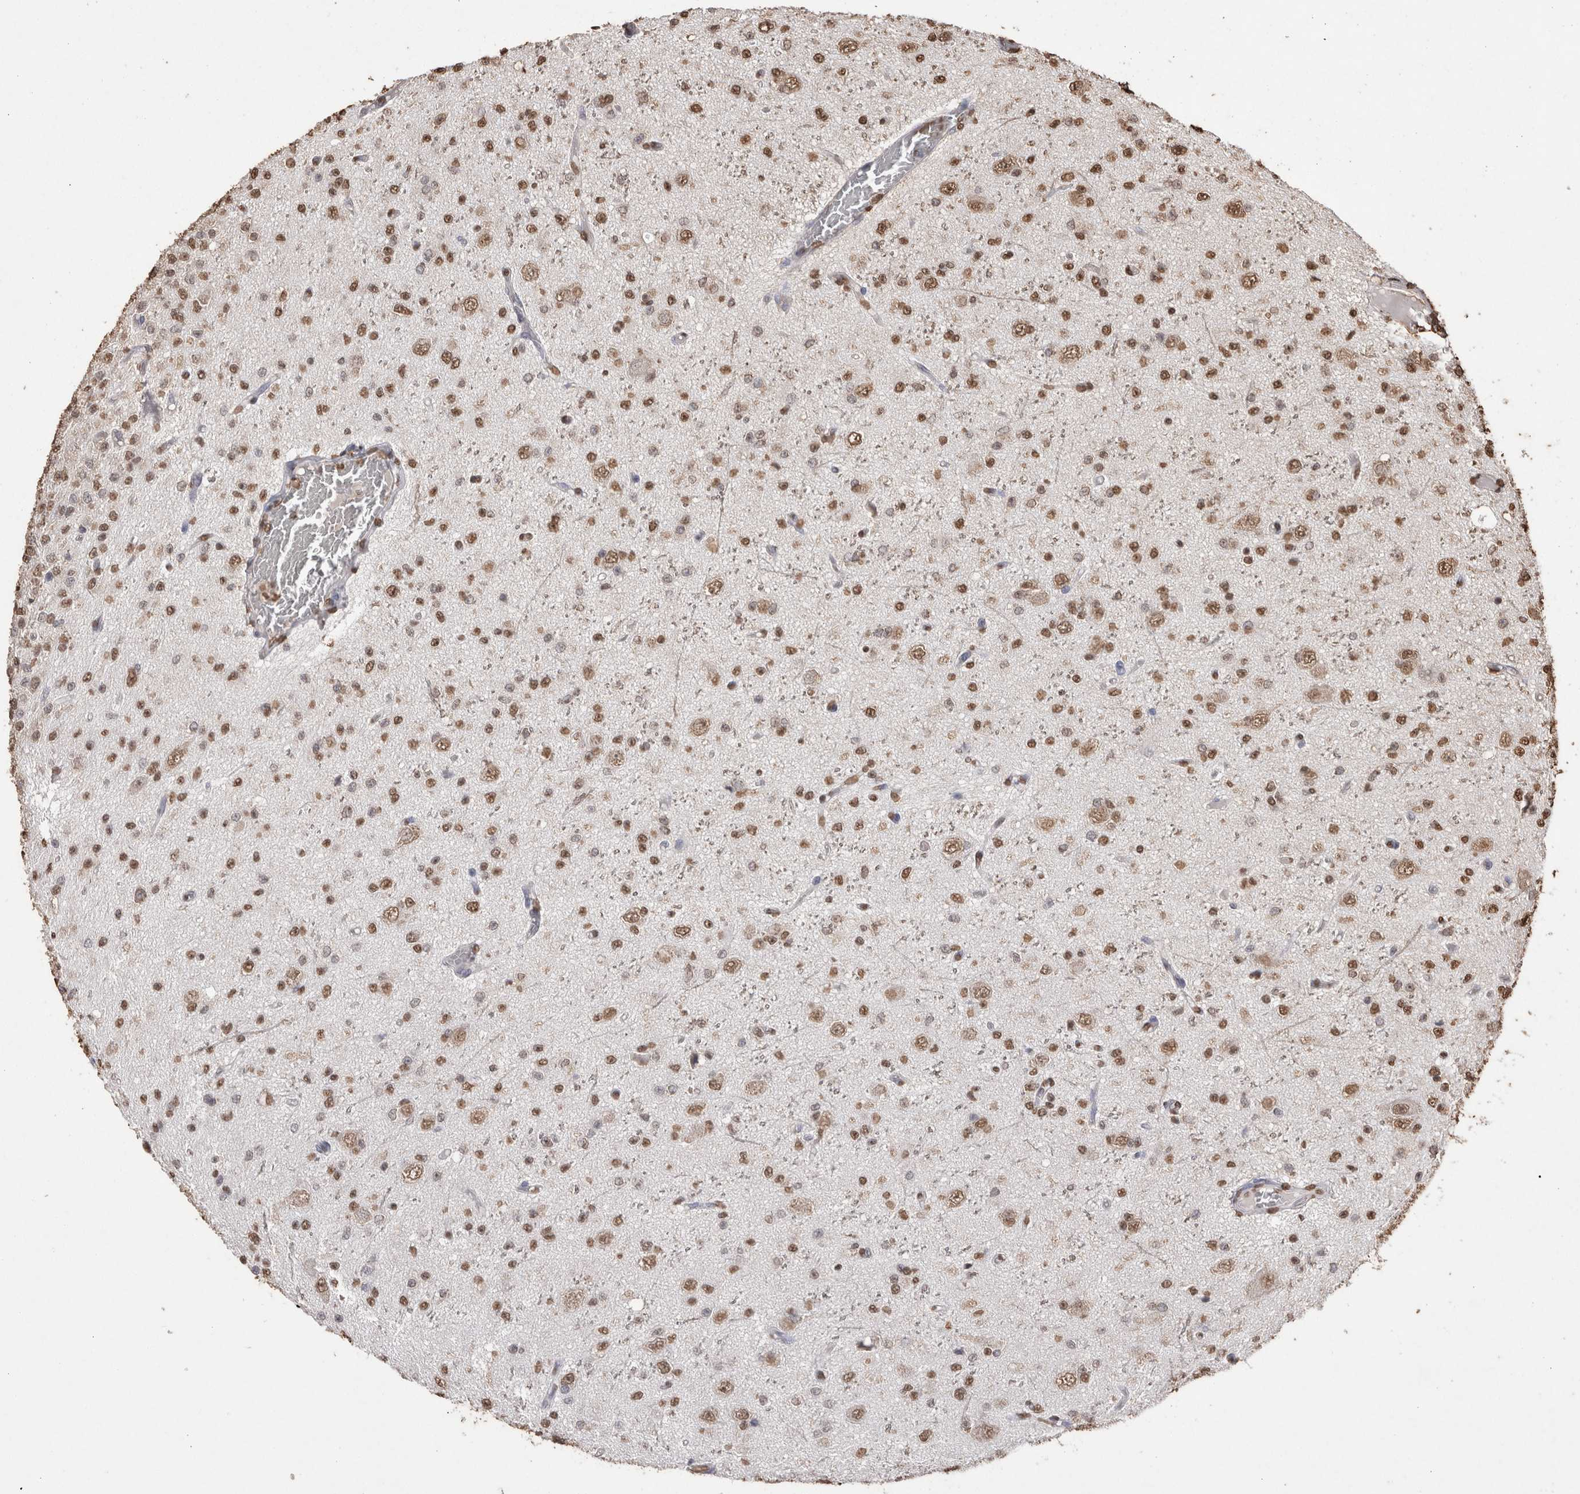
{"staining": {"intensity": "moderate", "quantity": ">75%", "location": "nuclear"}, "tissue": "glioma", "cell_type": "Tumor cells", "image_type": "cancer", "snomed": [{"axis": "morphology", "description": "Glioma, malignant, High grade"}, {"axis": "topography", "description": "pancreas cauda"}], "caption": "Tumor cells exhibit moderate nuclear expression in approximately >75% of cells in glioma.", "gene": "POU5F1", "patient": {"sex": "male", "age": 60}}